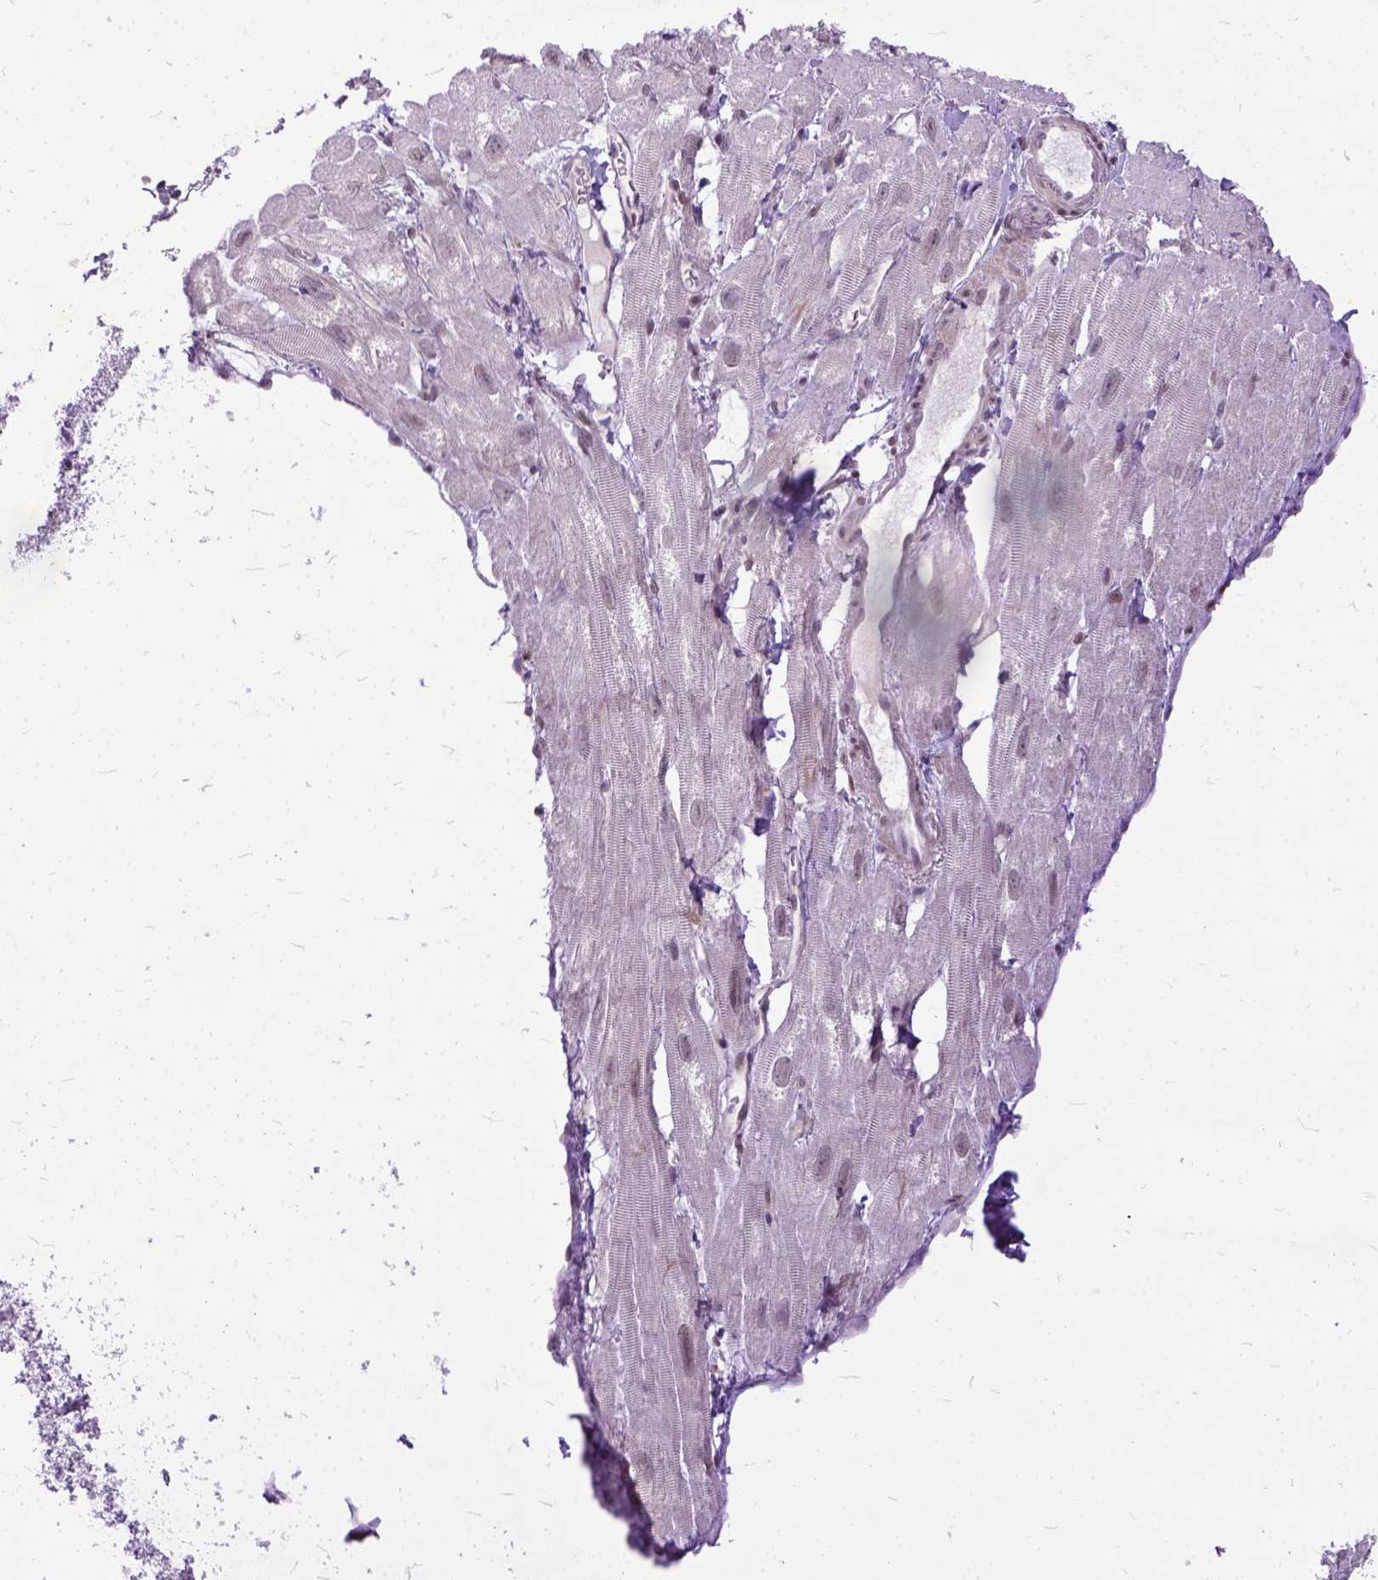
{"staining": {"intensity": "negative", "quantity": "none", "location": "none"}, "tissue": "heart muscle", "cell_type": "Cardiomyocytes", "image_type": "normal", "snomed": [{"axis": "morphology", "description": "Normal tissue, NOS"}, {"axis": "topography", "description": "Heart"}], "caption": "Immunohistochemical staining of unremarkable human heart muscle shows no significant staining in cardiomyocytes.", "gene": "TCEAL7", "patient": {"sex": "female", "age": 62}}